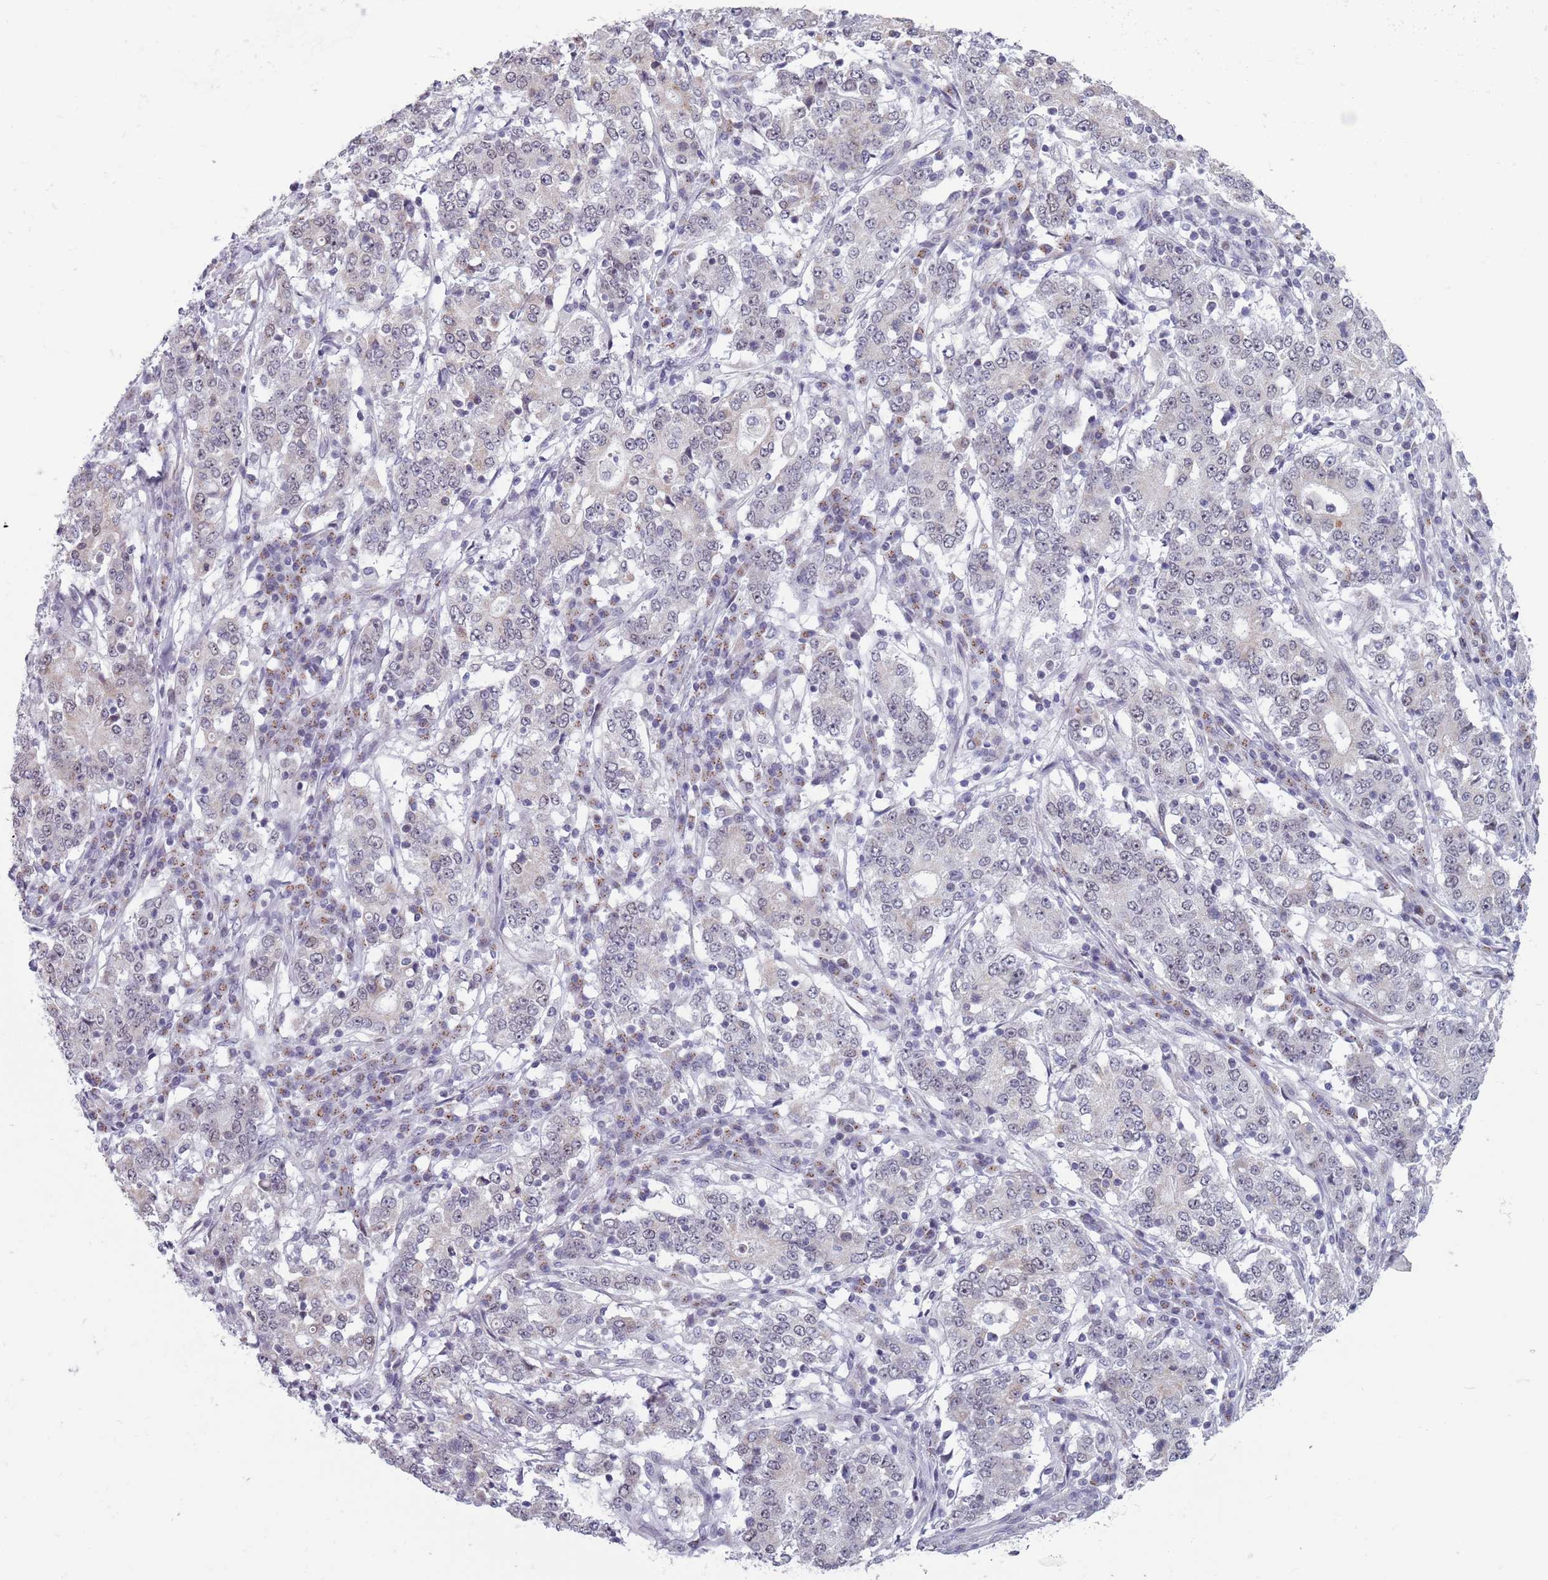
{"staining": {"intensity": "negative", "quantity": "none", "location": "none"}, "tissue": "stomach cancer", "cell_type": "Tumor cells", "image_type": "cancer", "snomed": [{"axis": "morphology", "description": "Adenocarcinoma, NOS"}, {"axis": "topography", "description": "Stomach"}], "caption": "IHC photomicrograph of stomach cancer stained for a protein (brown), which exhibits no positivity in tumor cells.", "gene": "ZKSCAN2", "patient": {"sex": "male", "age": 59}}